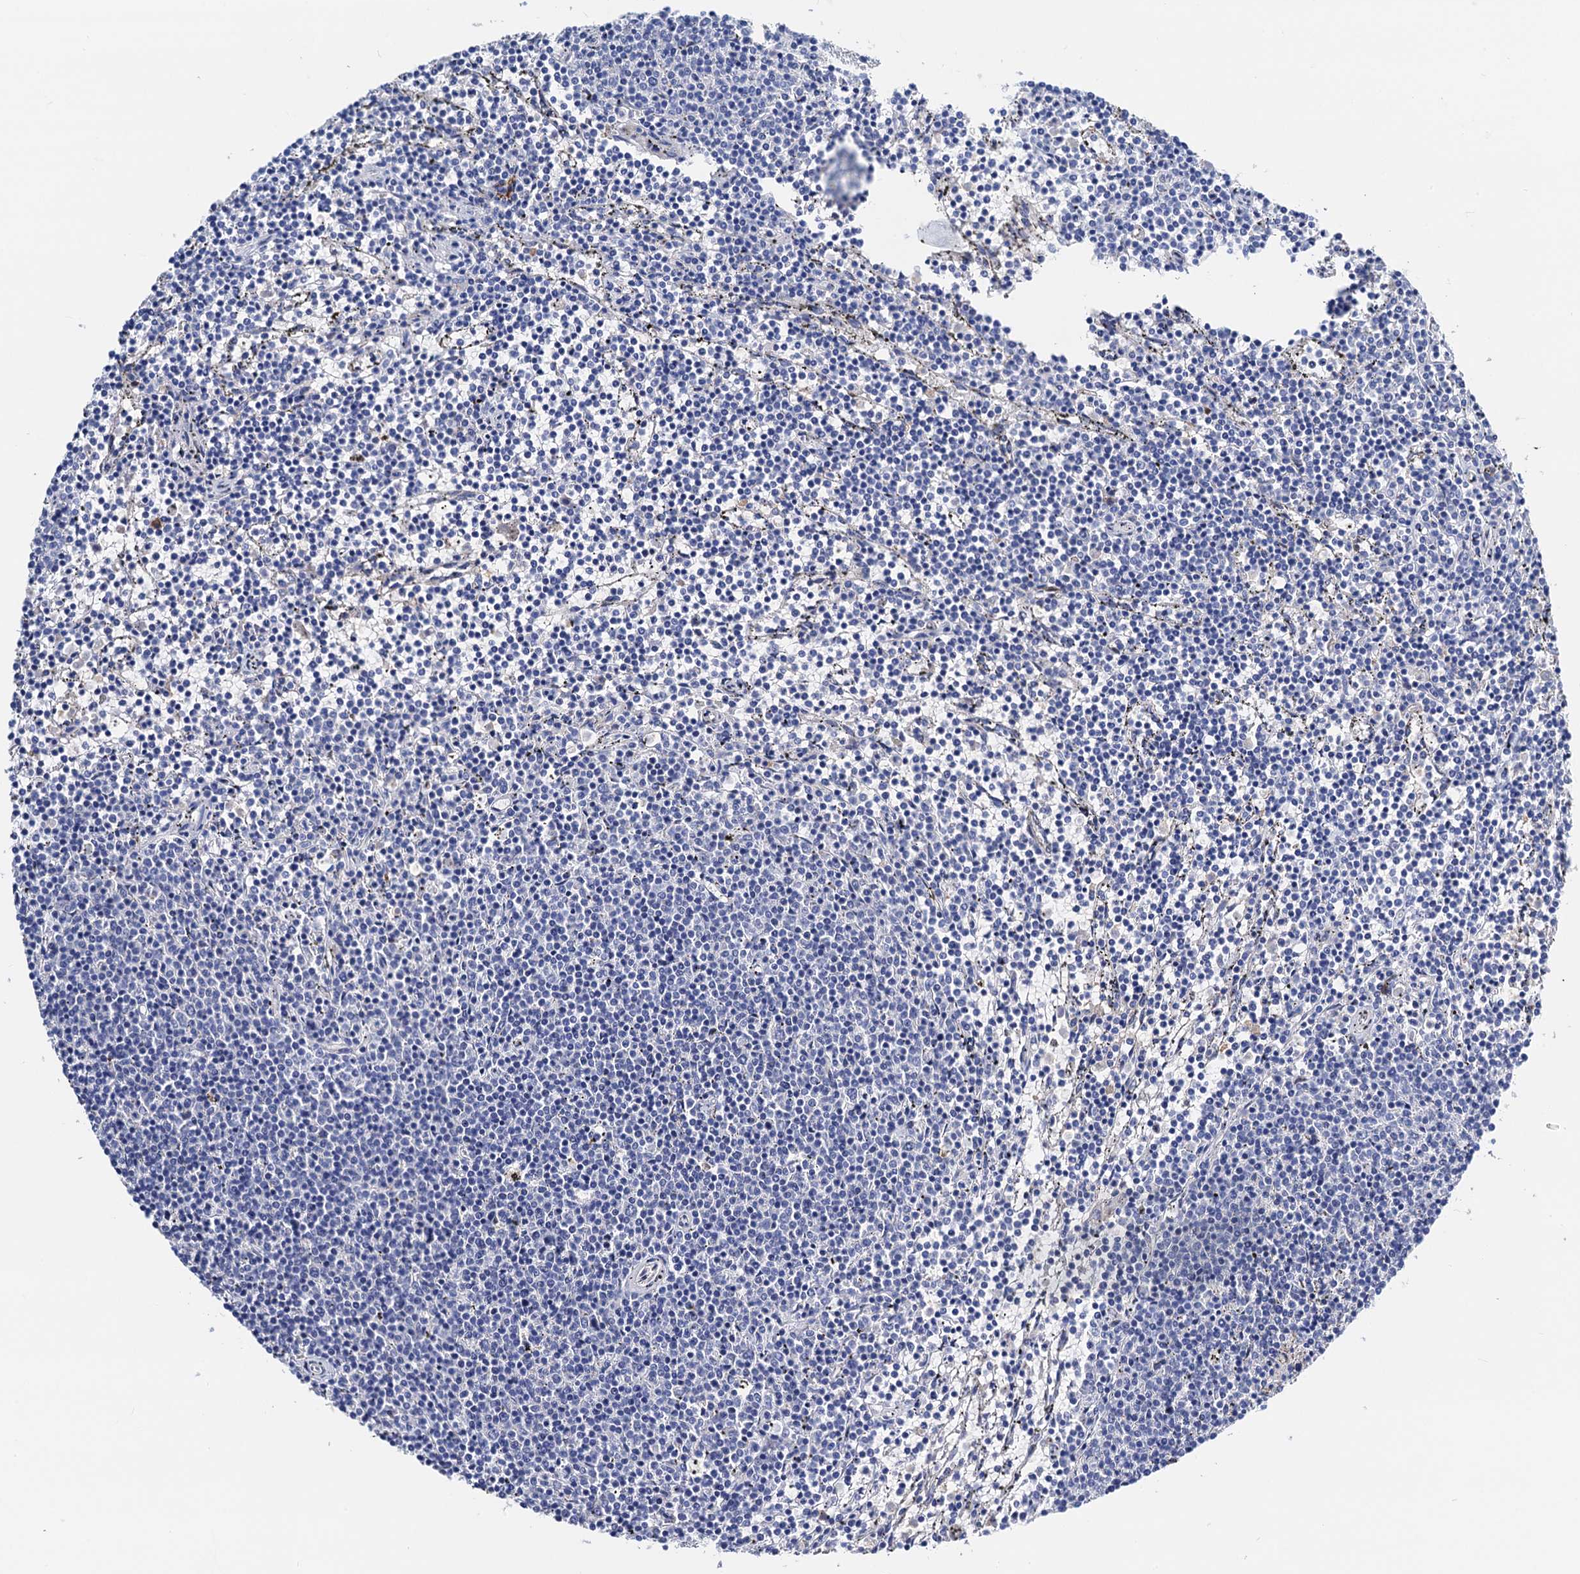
{"staining": {"intensity": "negative", "quantity": "none", "location": "none"}, "tissue": "lymphoma", "cell_type": "Tumor cells", "image_type": "cancer", "snomed": [{"axis": "morphology", "description": "Malignant lymphoma, non-Hodgkin's type, Low grade"}, {"axis": "topography", "description": "Spleen"}], "caption": "This image is of low-grade malignant lymphoma, non-Hodgkin's type stained with immunohistochemistry to label a protein in brown with the nuclei are counter-stained blue. There is no staining in tumor cells.", "gene": "FREM3", "patient": {"sex": "female", "age": 50}}